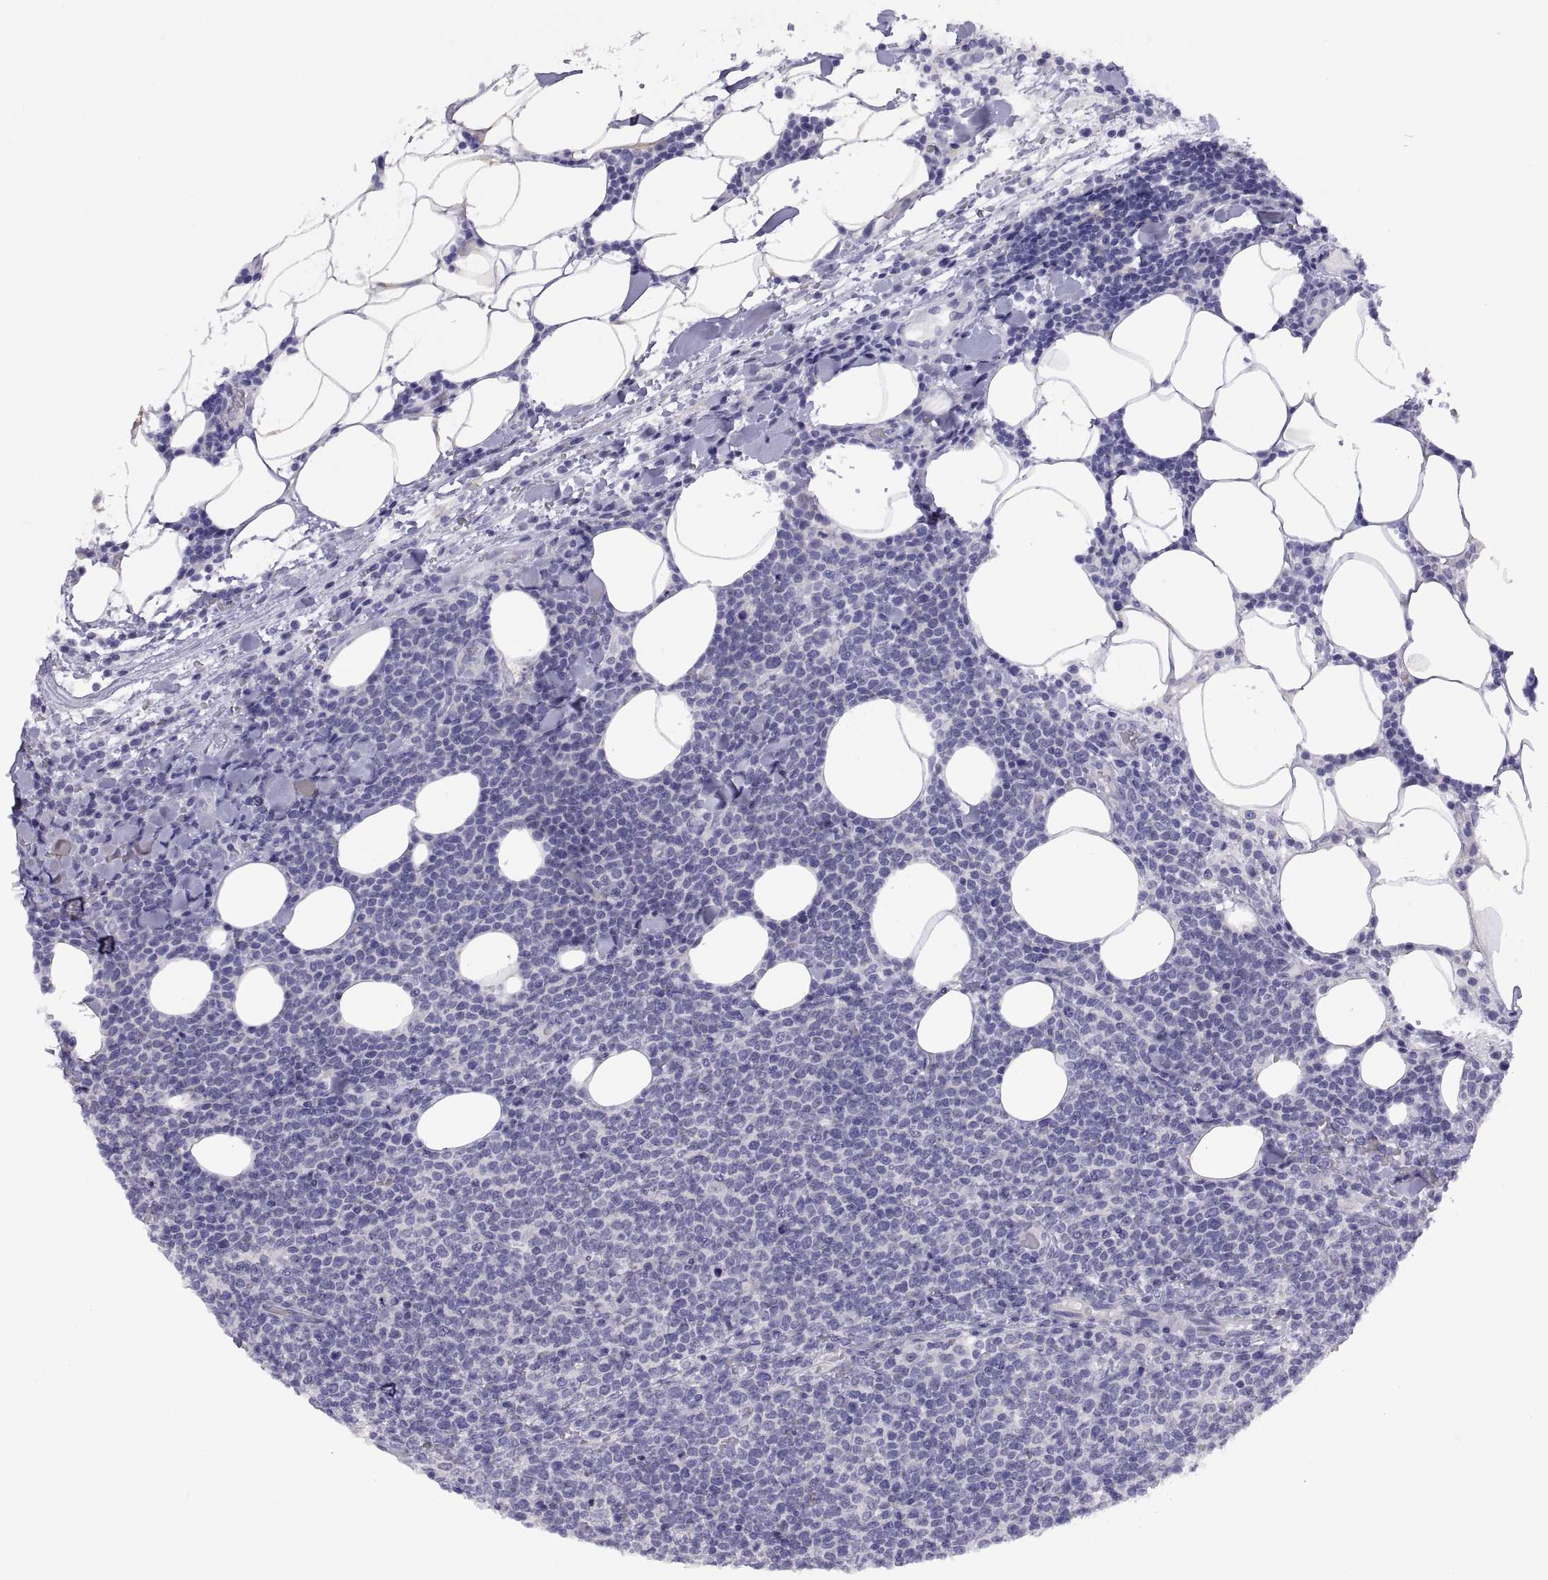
{"staining": {"intensity": "negative", "quantity": "none", "location": "none"}, "tissue": "lymphoma", "cell_type": "Tumor cells", "image_type": "cancer", "snomed": [{"axis": "morphology", "description": "Malignant lymphoma, non-Hodgkin's type, High grade"}, {"axis": "topography", "description": "Lymph node"}], "caption": "An IHC photomicrograph of high-grade malignant lymphoma, non-Hodgkin's type is shown. There is no staining in tumor cells of high-grade malignant lymphoma, non-Hodgkin's type.", "gene": "VSX2", "patient": {"sex": "male", "age": 61}}